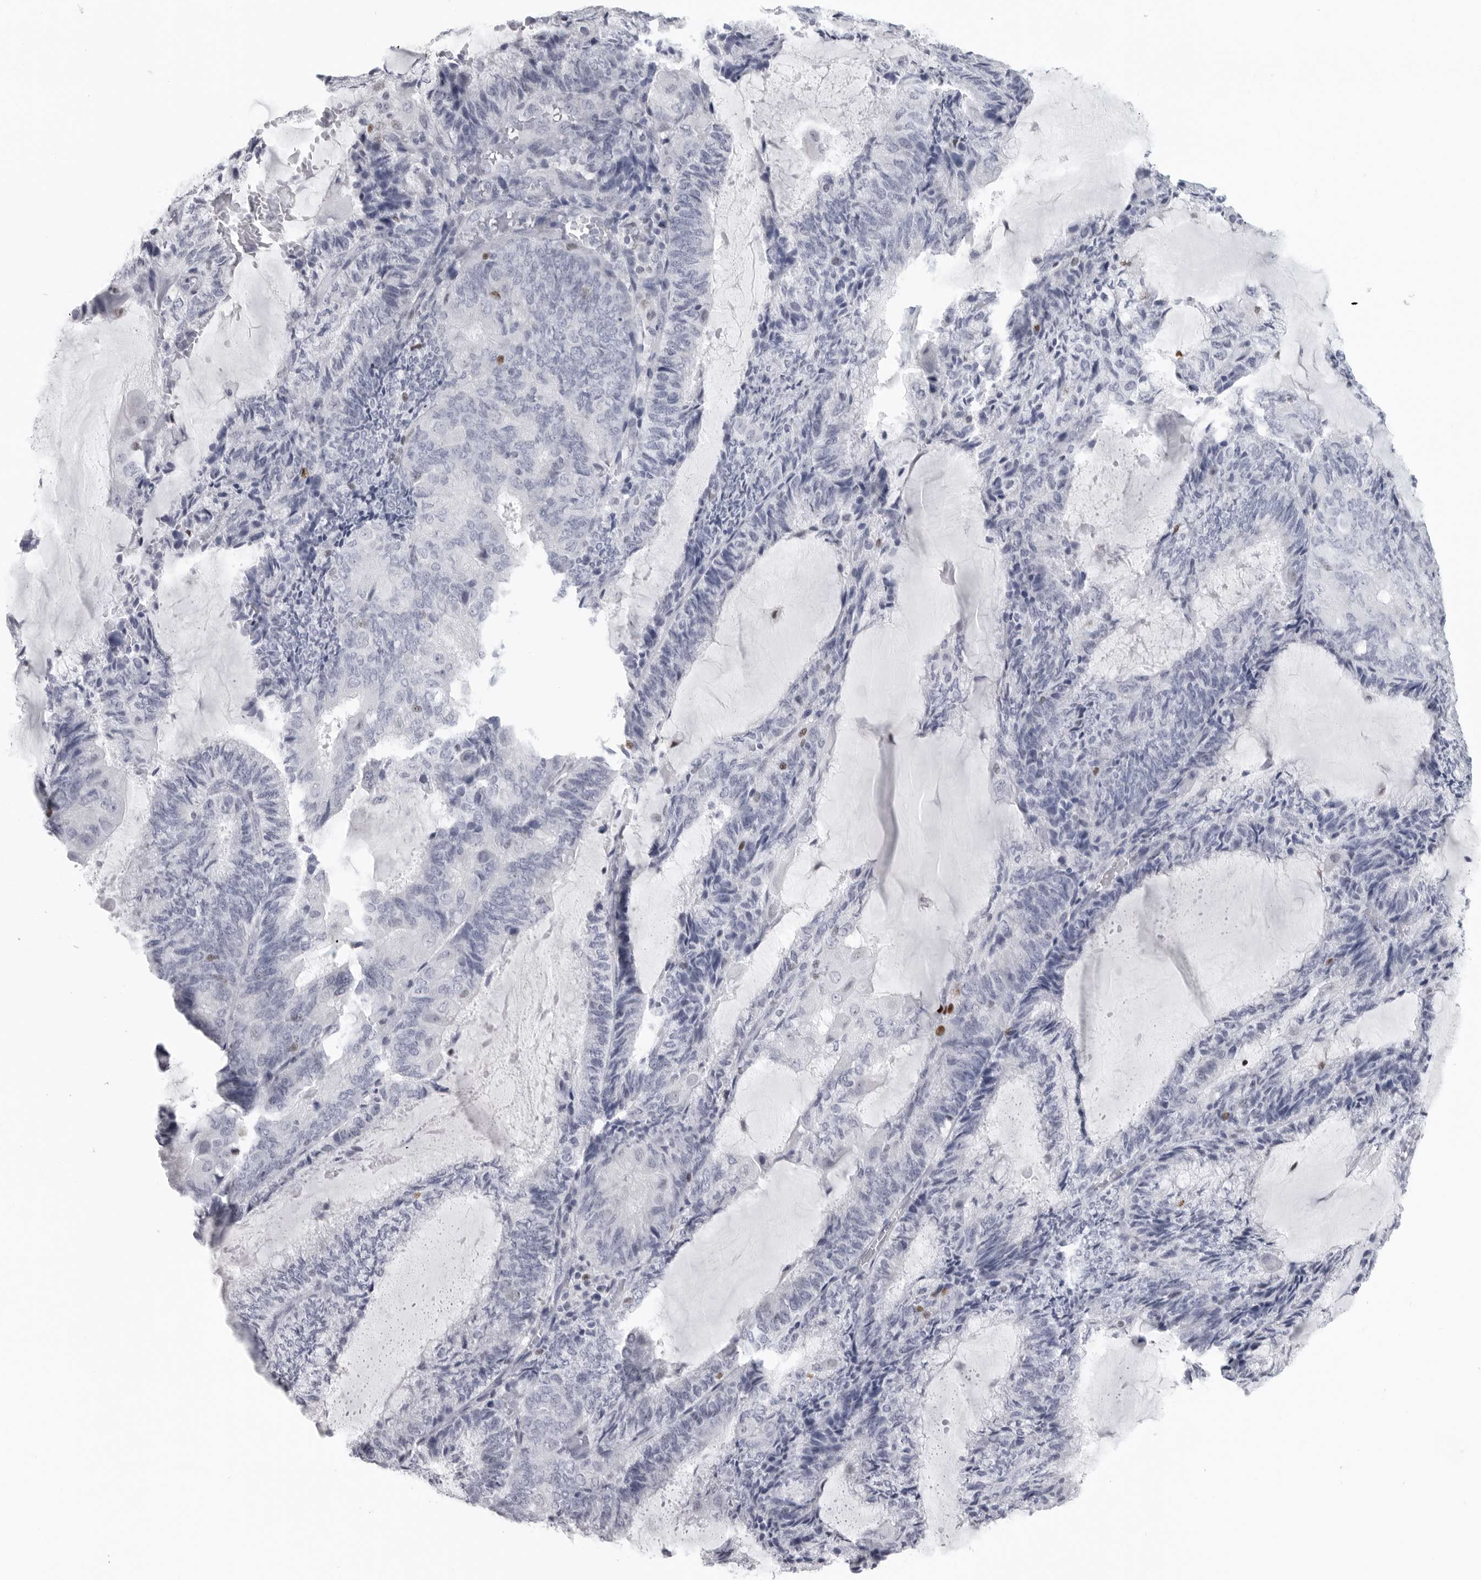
{"staining": {"intensity": "weak", "quantity": "<25%", "location": "nuclear"}, "tissue": "endometrial cancer", "cell_type": "Tumor cells", "image_type": "cancer", "snomed": [{"axis": "morphology", "description": "Adenocarcinoma, NOS"}, {"axis": "topography", "description": "Endometrium"}], "caption": "This is an IHC micrograph of human endometrial cancer. There is no staining in tumor cells.", "gene": "SATB2", "patient": {"sex": "female", "age": 81}}